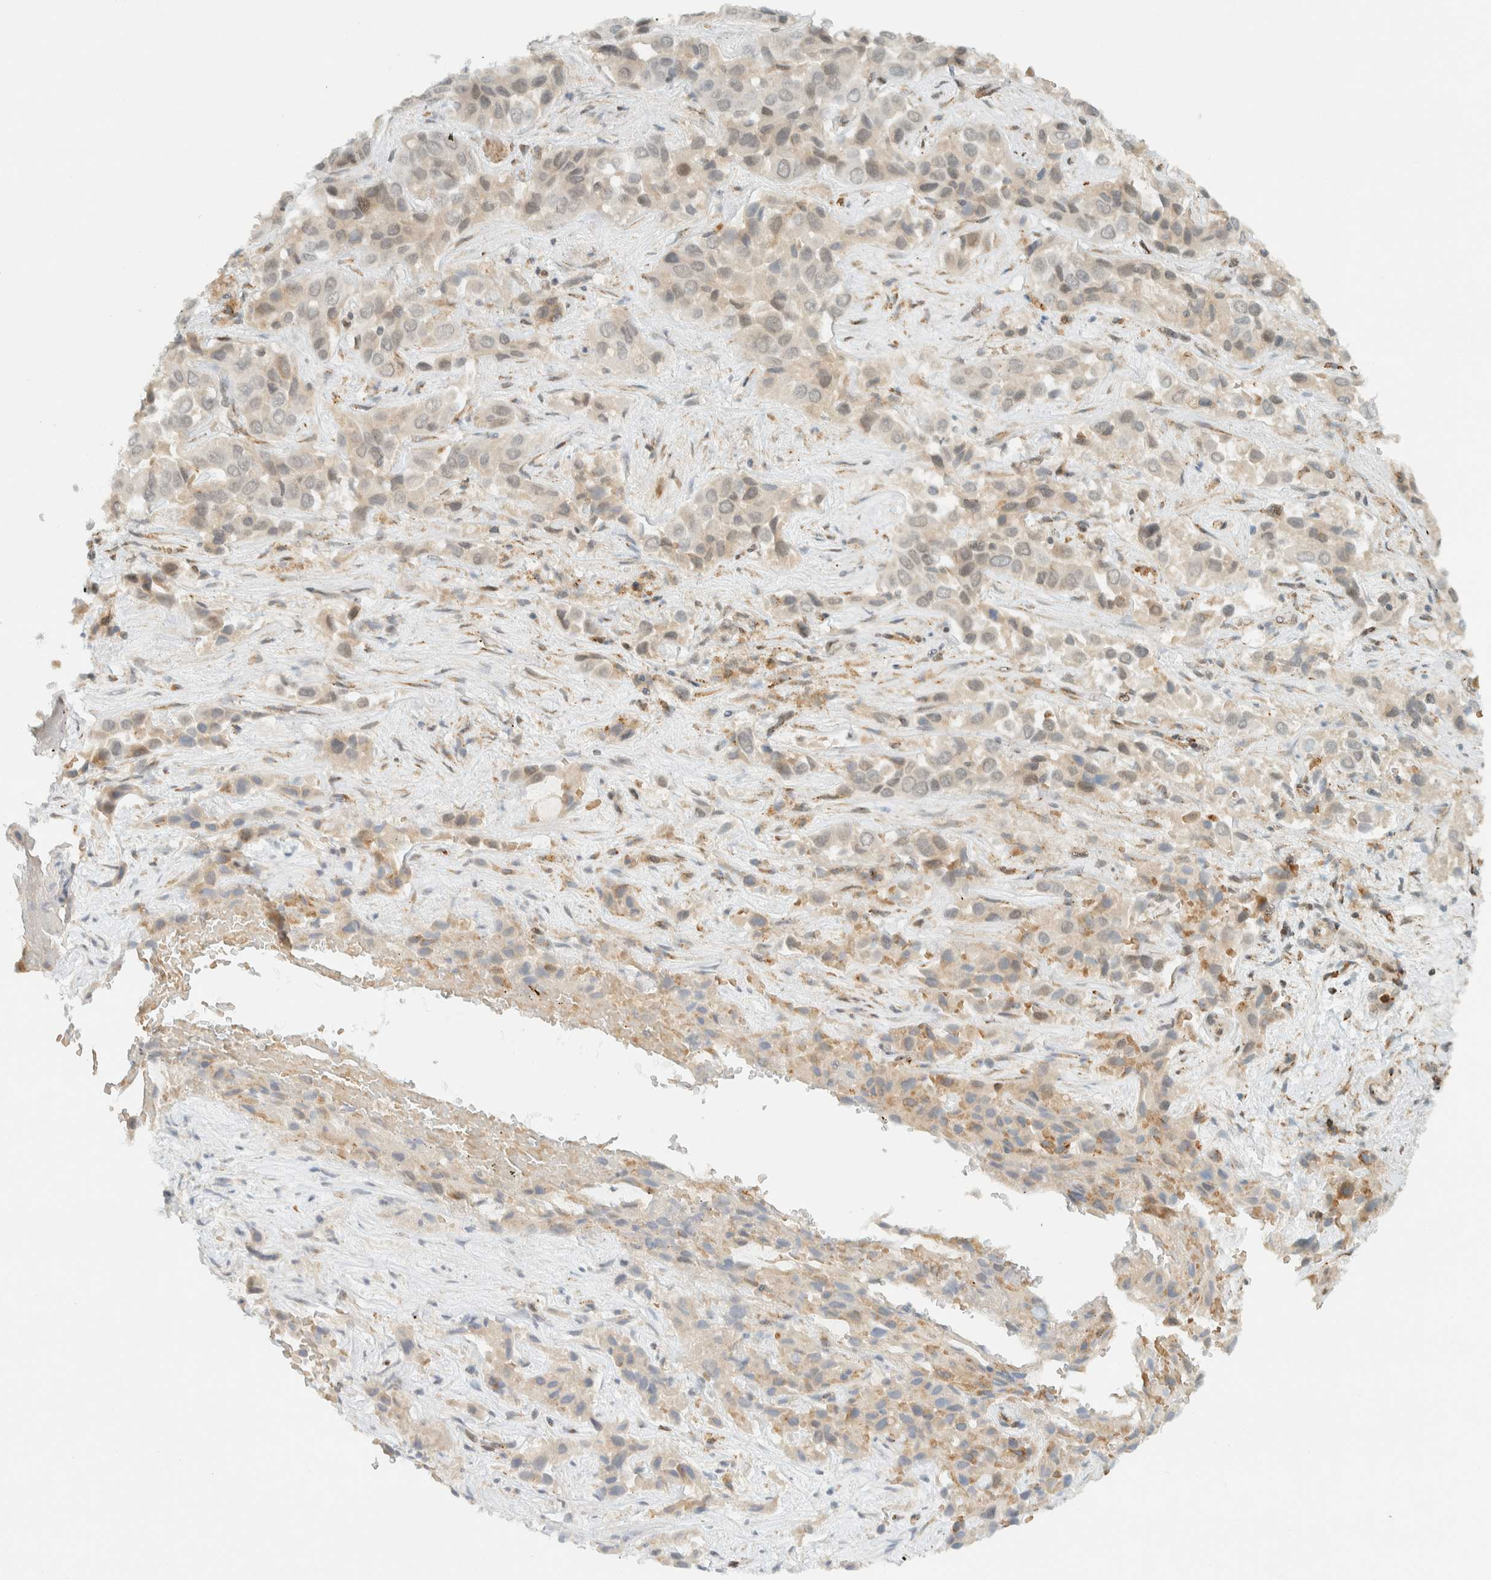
{"staining": {"intensity": "weak", "quantity": "<25%", "location": "nuclear"}, "tissue": "liver cancer", "cell_type": "Tumor cells", "image_type": "cancer", "snomed": [{"axis": "morphology", "description": "Cholangiocarcinoma"}, {"axis": "topography", "description": "Liver"}], "caption": "IHC micrograph of neoplastic tissue: human liver cancer (cholangiocarcinoma) stained with DAB (3,3'-diaminobenzidine) exhibits no significant protein expression in tumor cells.", "gene": "ITPRID1", "patient": {"sex": "female", "age": 52}}